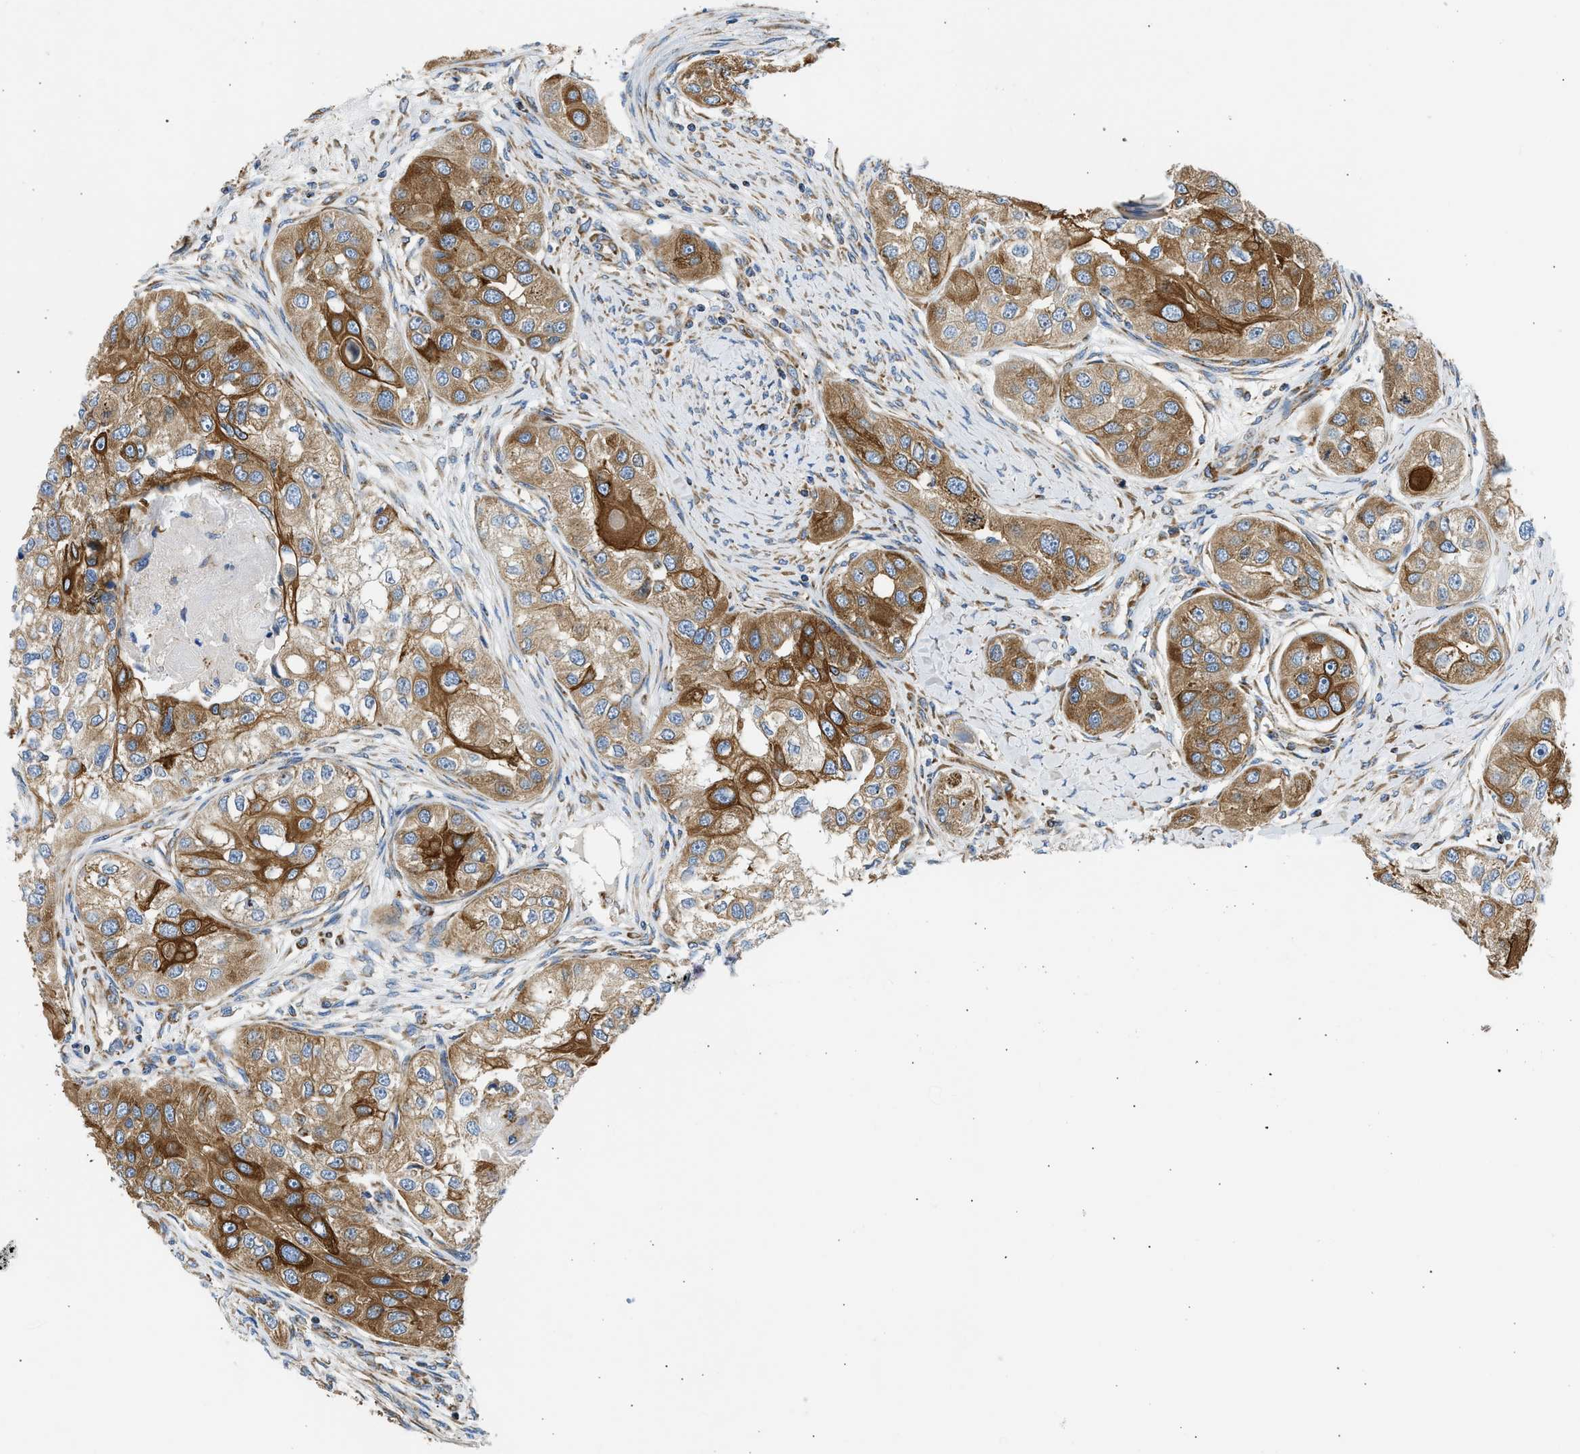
{"staining": {"intensity": "moderate", "quantity": ">75%", "location": "cytoplasmic/membranous"}, "tissue": "head and neck cancer", "cell_type": "Tumor cells", "image_type": "cancer", "snomed": [{"axis": "morphology", "description": "Normal tissue, NOS"}, {"axis": "morphology", "description": "Squamous cell carcinoma, NOS"}, {"axis": "topography", "description": "Skeletal muscle"}, {"axis": "topography", "description": "Head-Neck"}], "caption": "The image demonstrates staining of head and neck cancer (squamous cell carcinoma), revealing moderate cytoplasmic/membranous protein staining (brown color) within tumor cells.", "gene": "CAMKK2", "patient": {"sex": "male", "age": 51}}